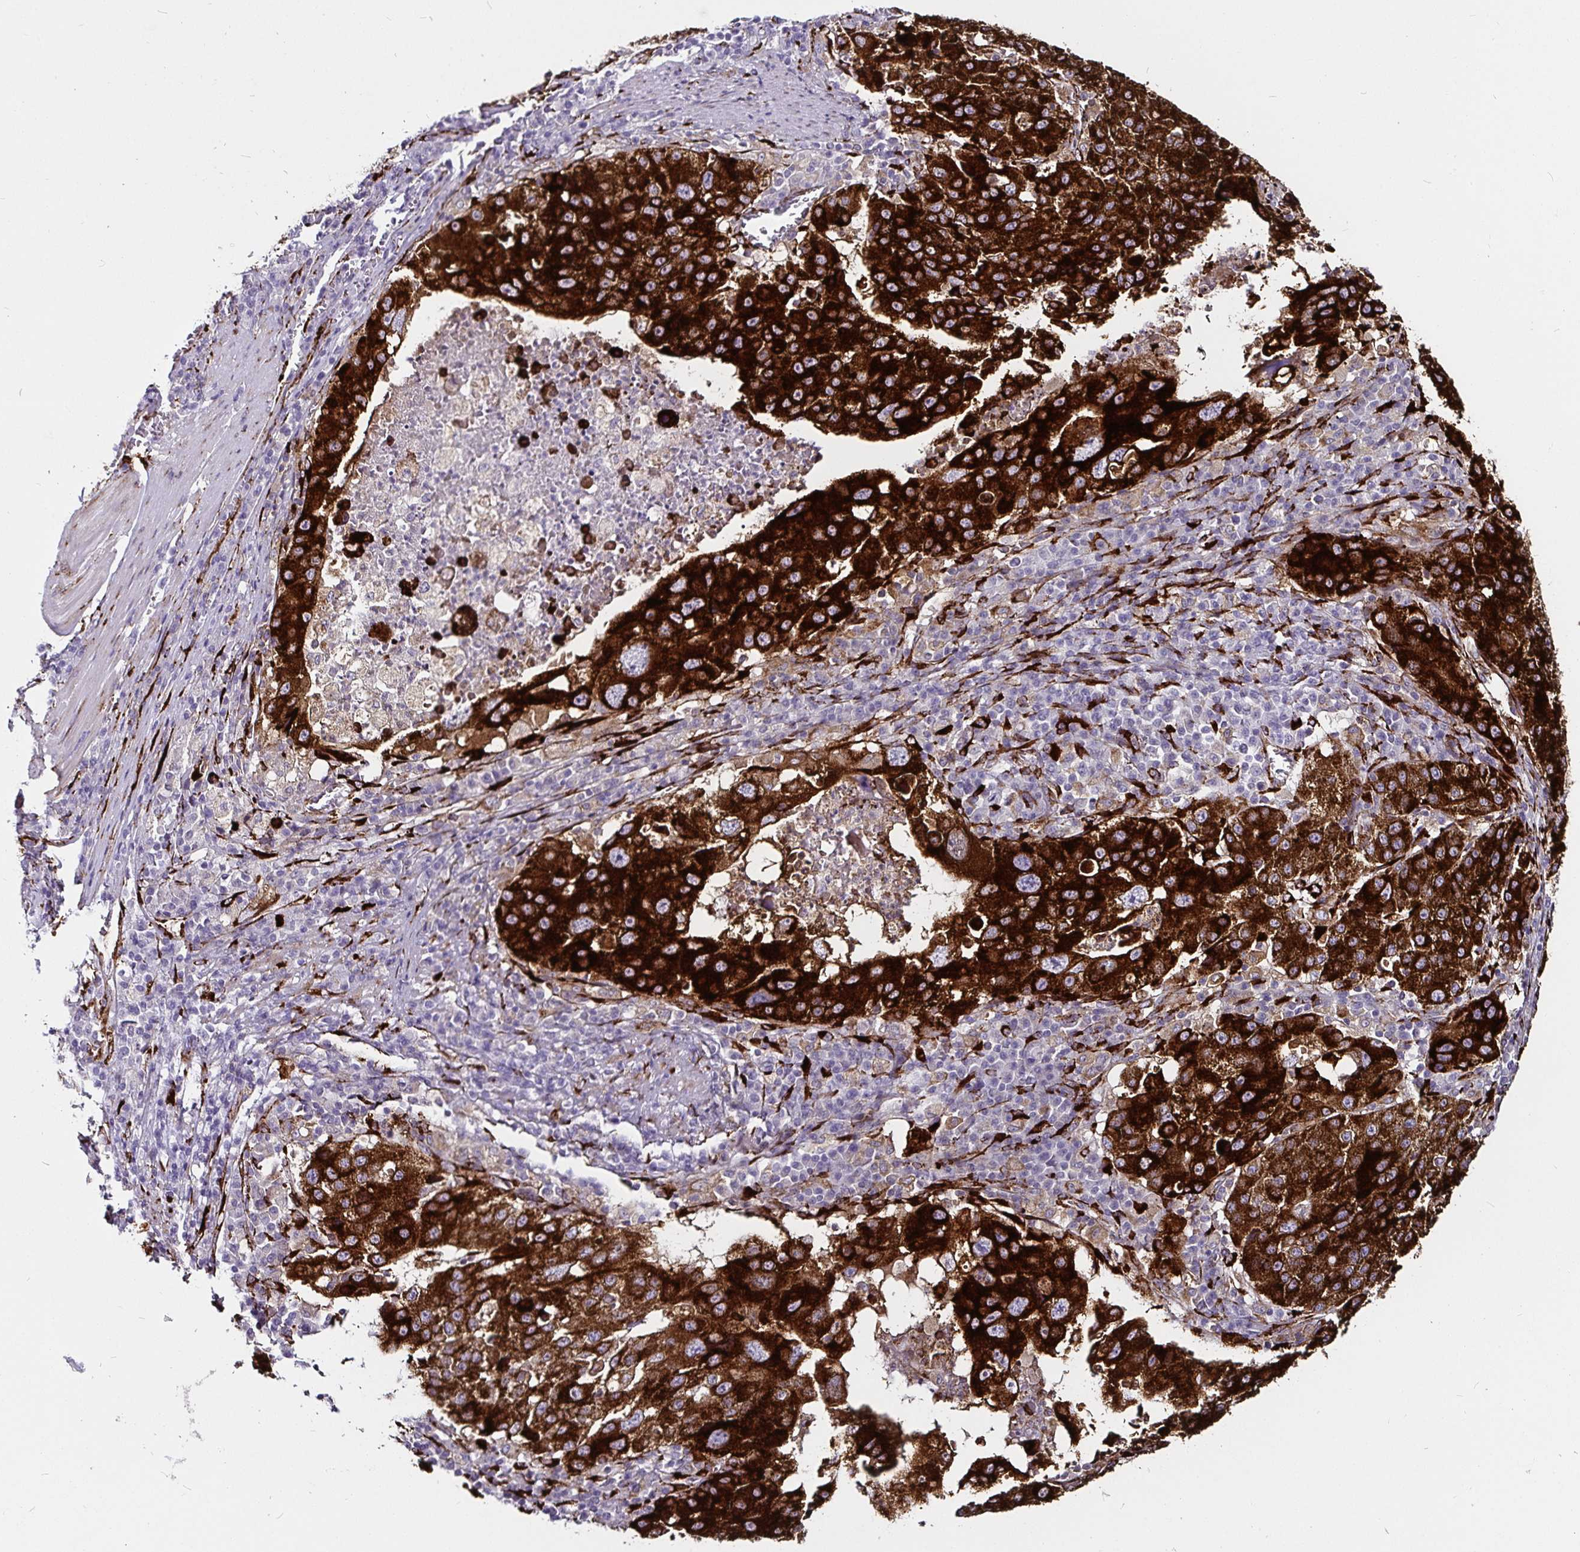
{"staining": {"intensity": "strong", "quantity": ">75%", "location": "cytoplasmic/membranous"}, "tissue": "stomach cancer", "cell_type": "Tumor cells", "image_type": "cancer", "snomed": [{"axis": "morphology", "description": "Adenocarcinoma, NOS"}, {"axis": "topography", "description": "Stomach"}], "caption": "A high-resolution image shows immunohistochemistry (IHC) staining of stomach adenocarcinoma, which displays strong cytoplasmic/membranous expression in about >75% of tumor cells. (Stains: DAB (3,3'-diaminobenzidine) in brown, nuclei in blue, Microscopy: brightfield microscopy at high magnification).", "gene": "P4HA2", "patient": {"sex": "male", "age": 71}}